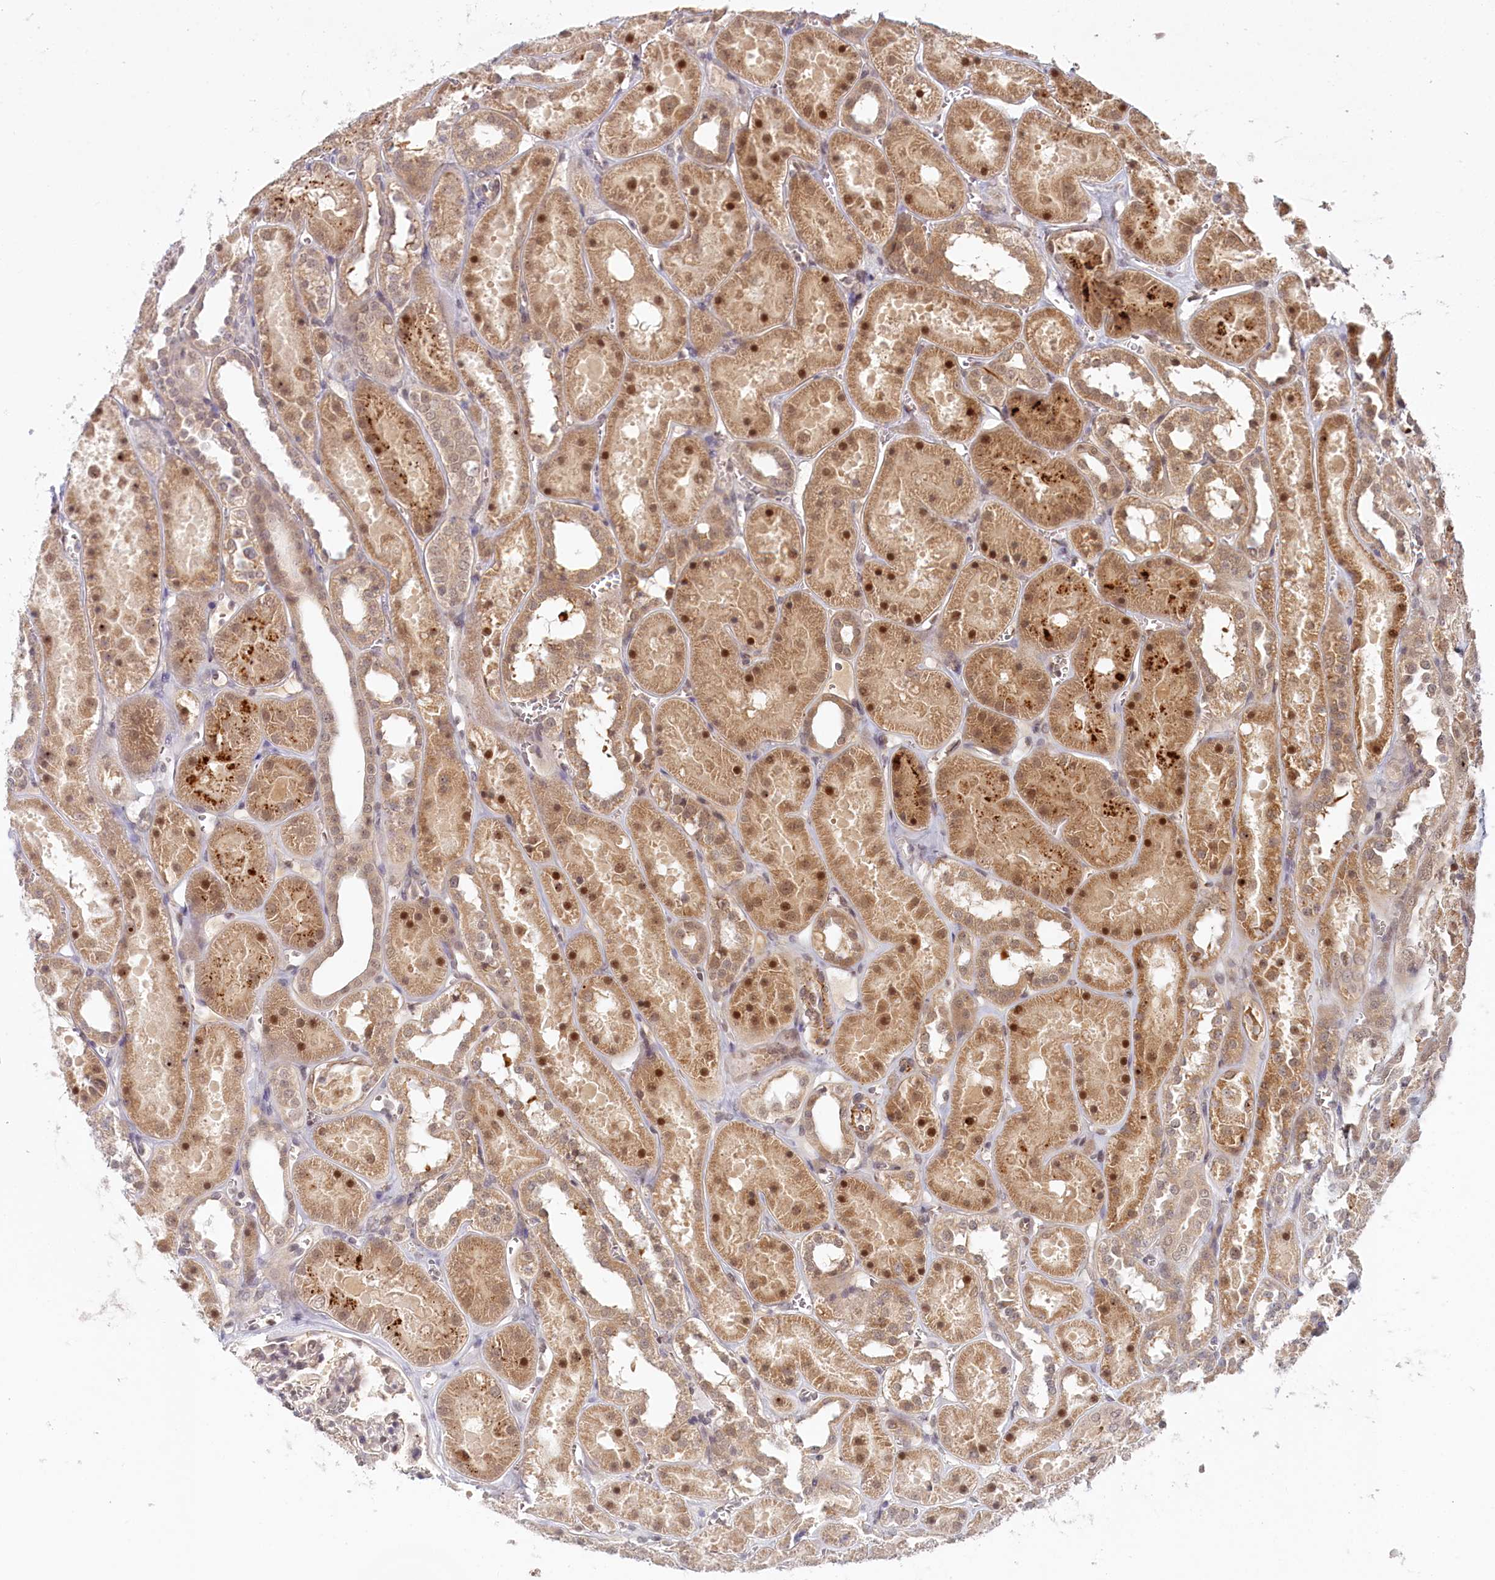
{"staining": {"intensity": "moderate", "quantity": ">75%", "location": "nuclear"}, "tissue": "kidney", "cell_type": "Cells in glomeruli", "image_type": "normal", "snomed": [{"axis": "morphology", "description": "Normal tissue, NOS"}, {"axis": "topography", "description": "Kidney"}], "caption": "Human kidney stained for a protein (brown) shows moderate nuclear positive staining in approximately >75% of cells in glomeruli.", "gene": "WAPL", "patient": {"sex": "female", "age": 41}}